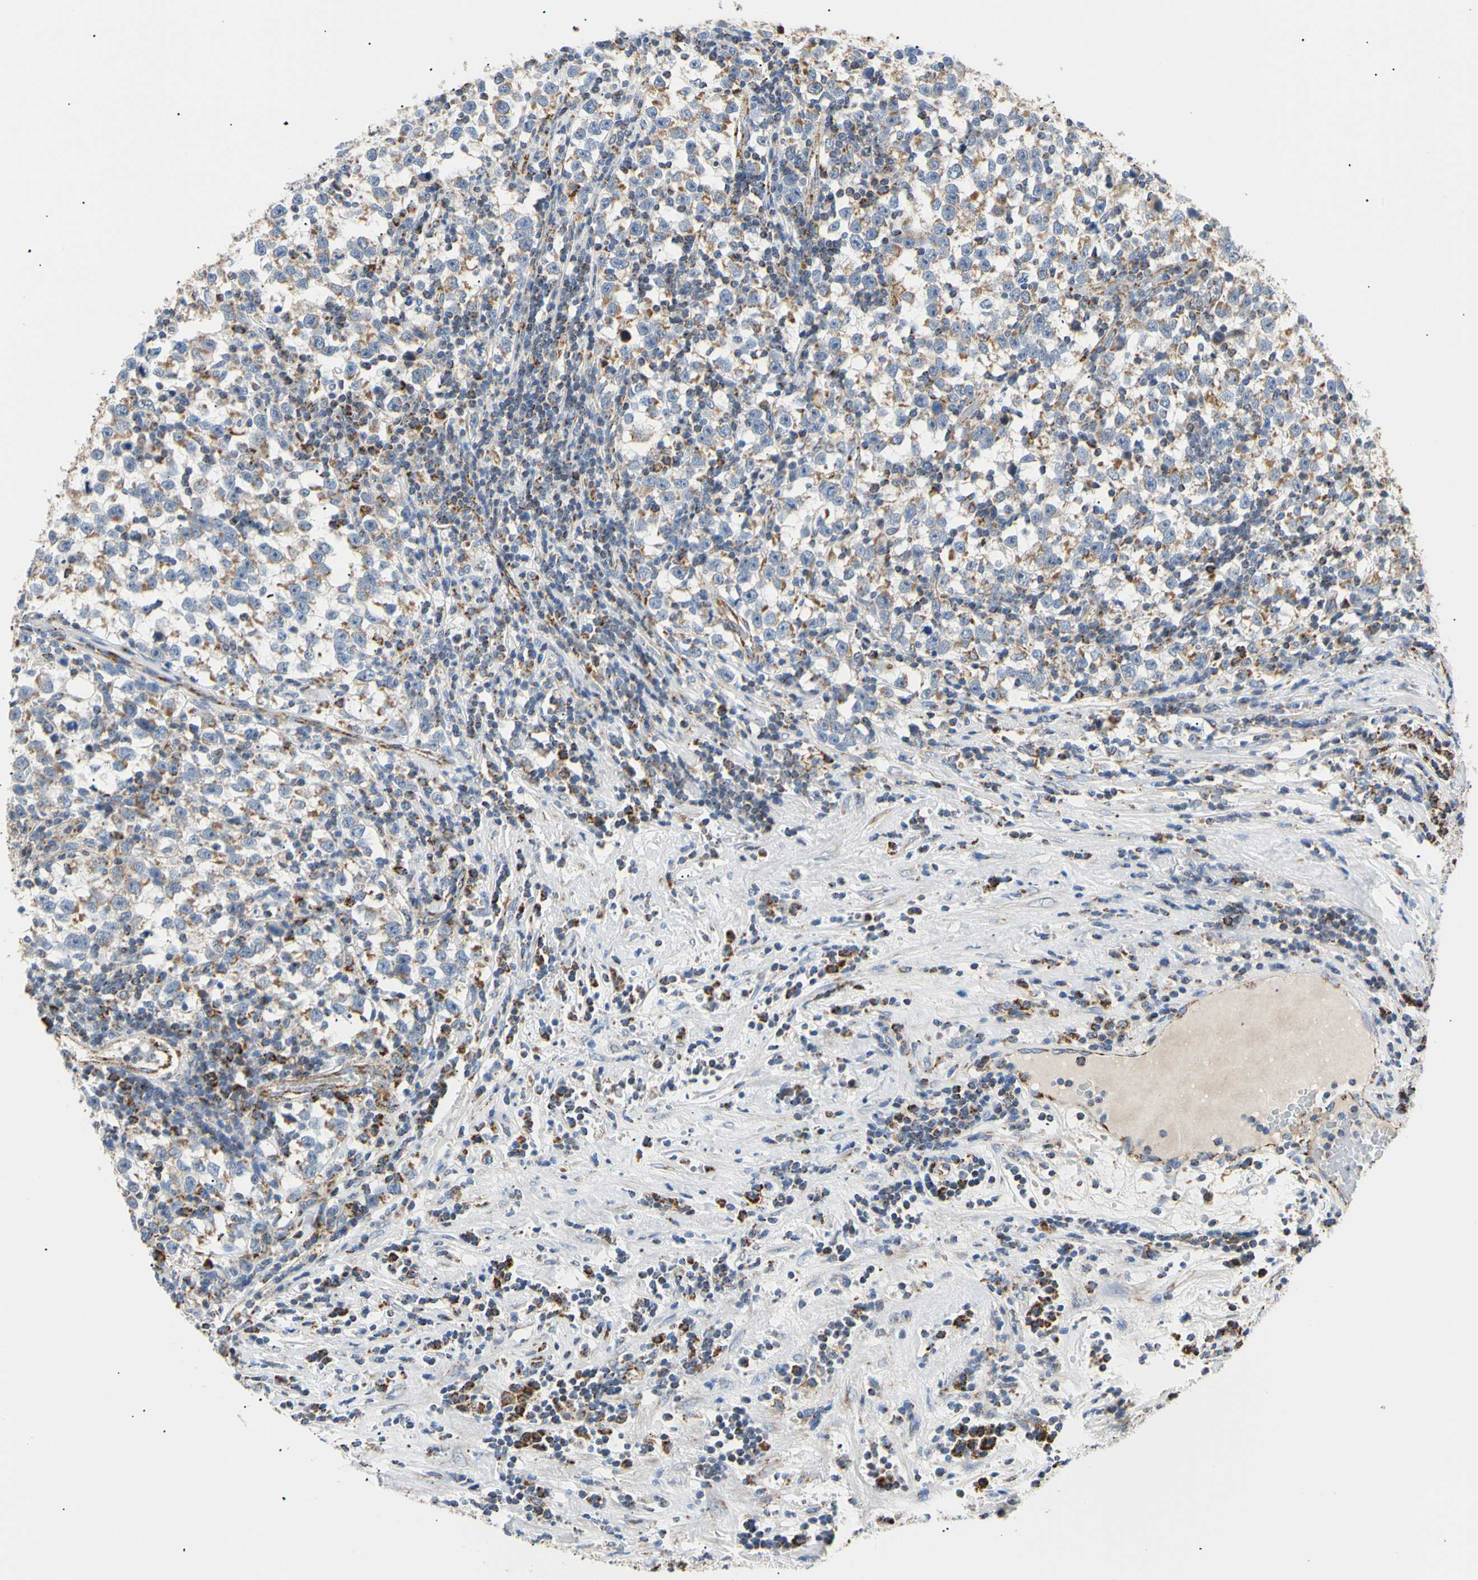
{"staining": {"intensity": "moderate", "quantity": "25%-75%", "location": "cytoplasmic/membranous"}, "tissue": "testis cancer", "cell_type": "Tumor cells", "image_type": "cancer", "snomed": [{"axis": "morphology", "description": "Seminoma, NOS"}, {"axis": "topography", "description": "Testis"}], "caption": "Immunohistochemical staining of human seminoma (testis) demonstrates medium levels of moderate cytoplasmic/membranous staining in approximately 25%-75% of tumor cells.", "gene": "ACAT1", "patient": {"sex": "male", "age": 43}}